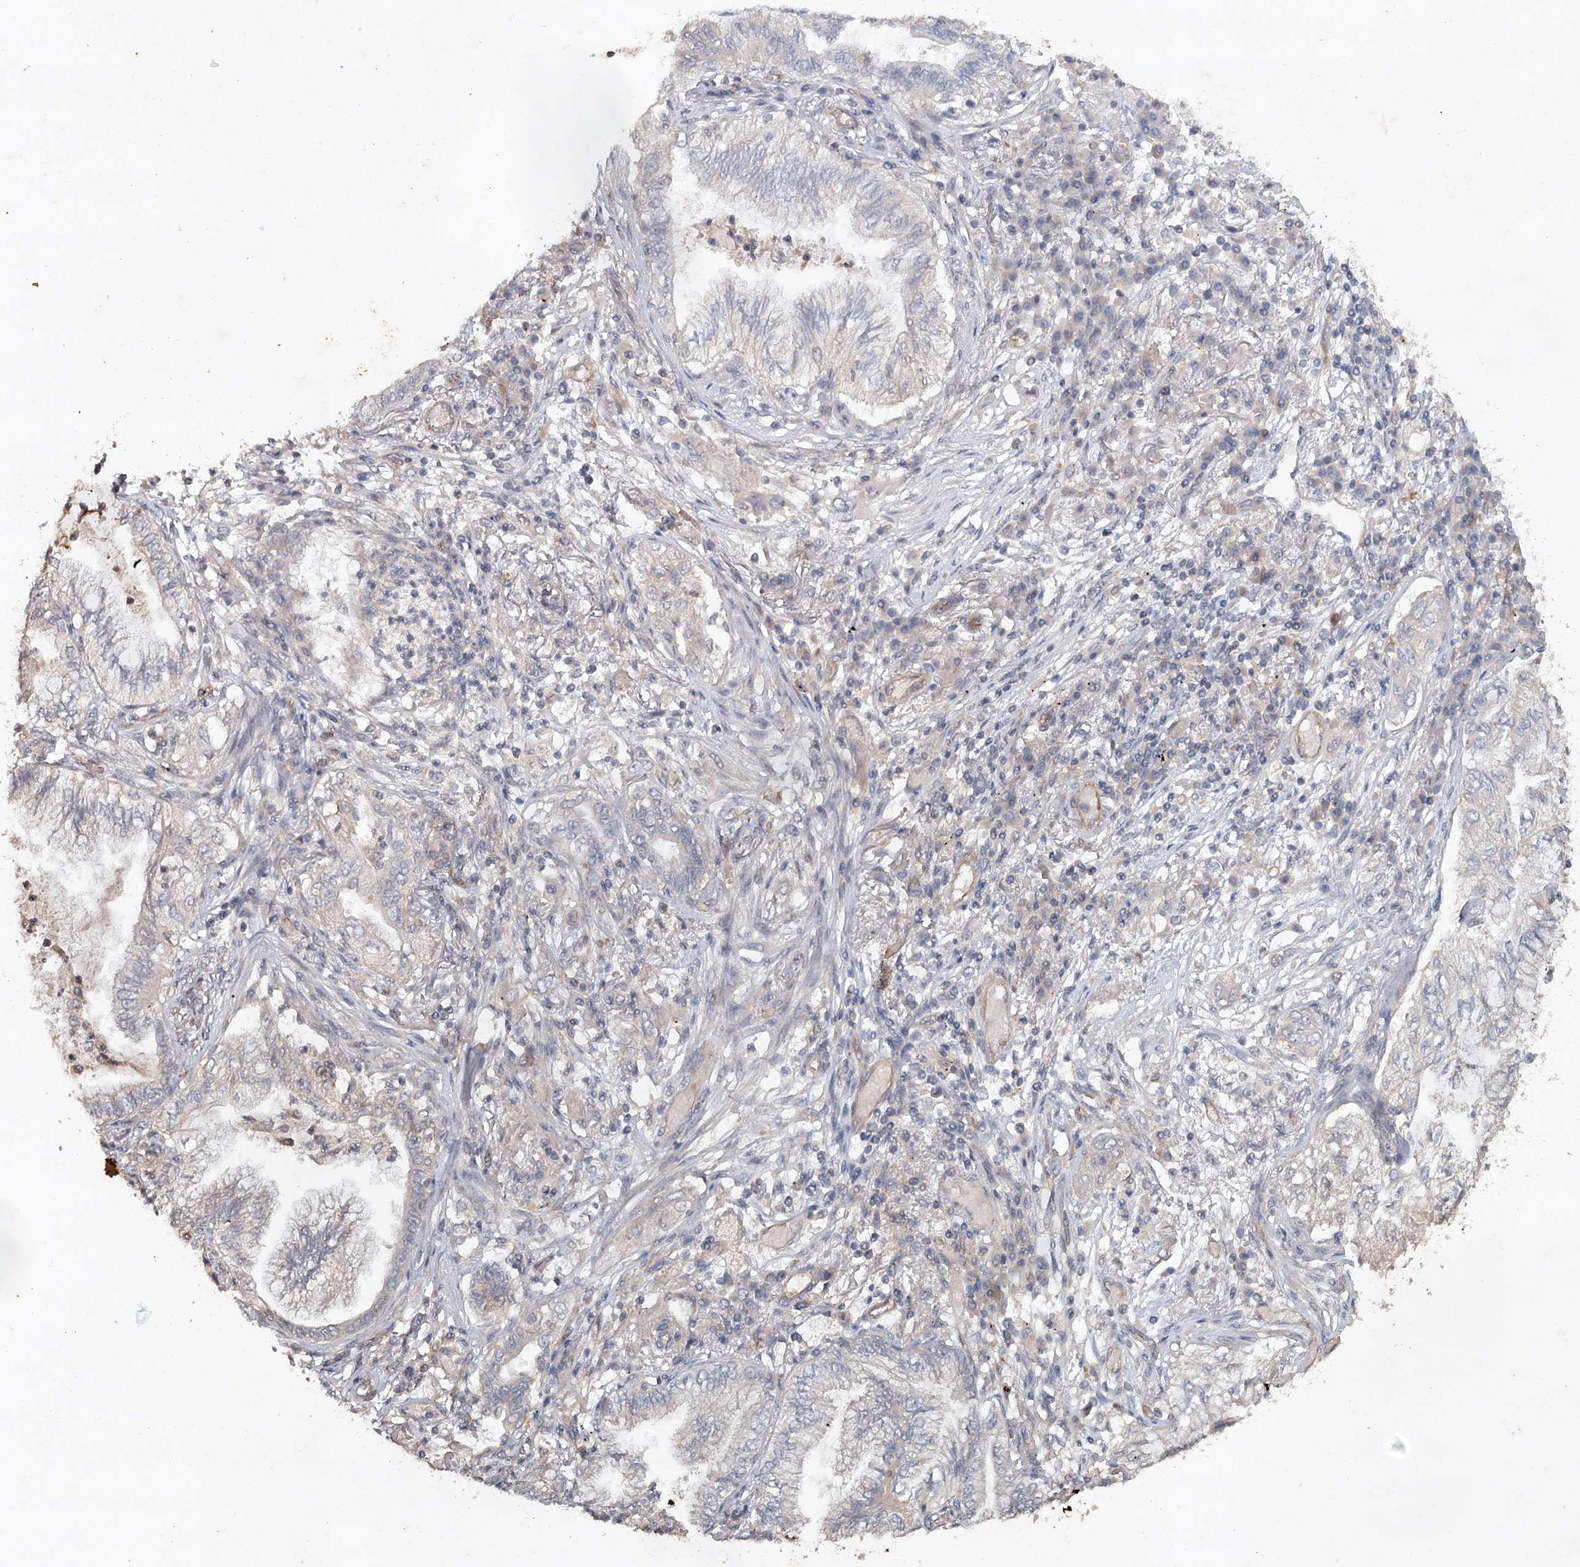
{"staining": {"intensity": "negative", "quantity": "none", "location": "none"}, "tissue": "lung cancer", "cell_type": "Tumor cells", "image_type": "cancer", "snomed": [{"axis": "morphology", "description": "Normal tissue, NOS"}, {"axis": "morphology", "description": "Adenocarcinoma, NOS"}, {"axis": "topography", "description": "Bronchus"}, {"axis": "topography", "description": "Lung"}], "caption": "Histopathology image shows no significant protein expression in tumor cells of lung cancer.", "gene": "SYNPO", "patient": {"sex": "female", "age": 70}}